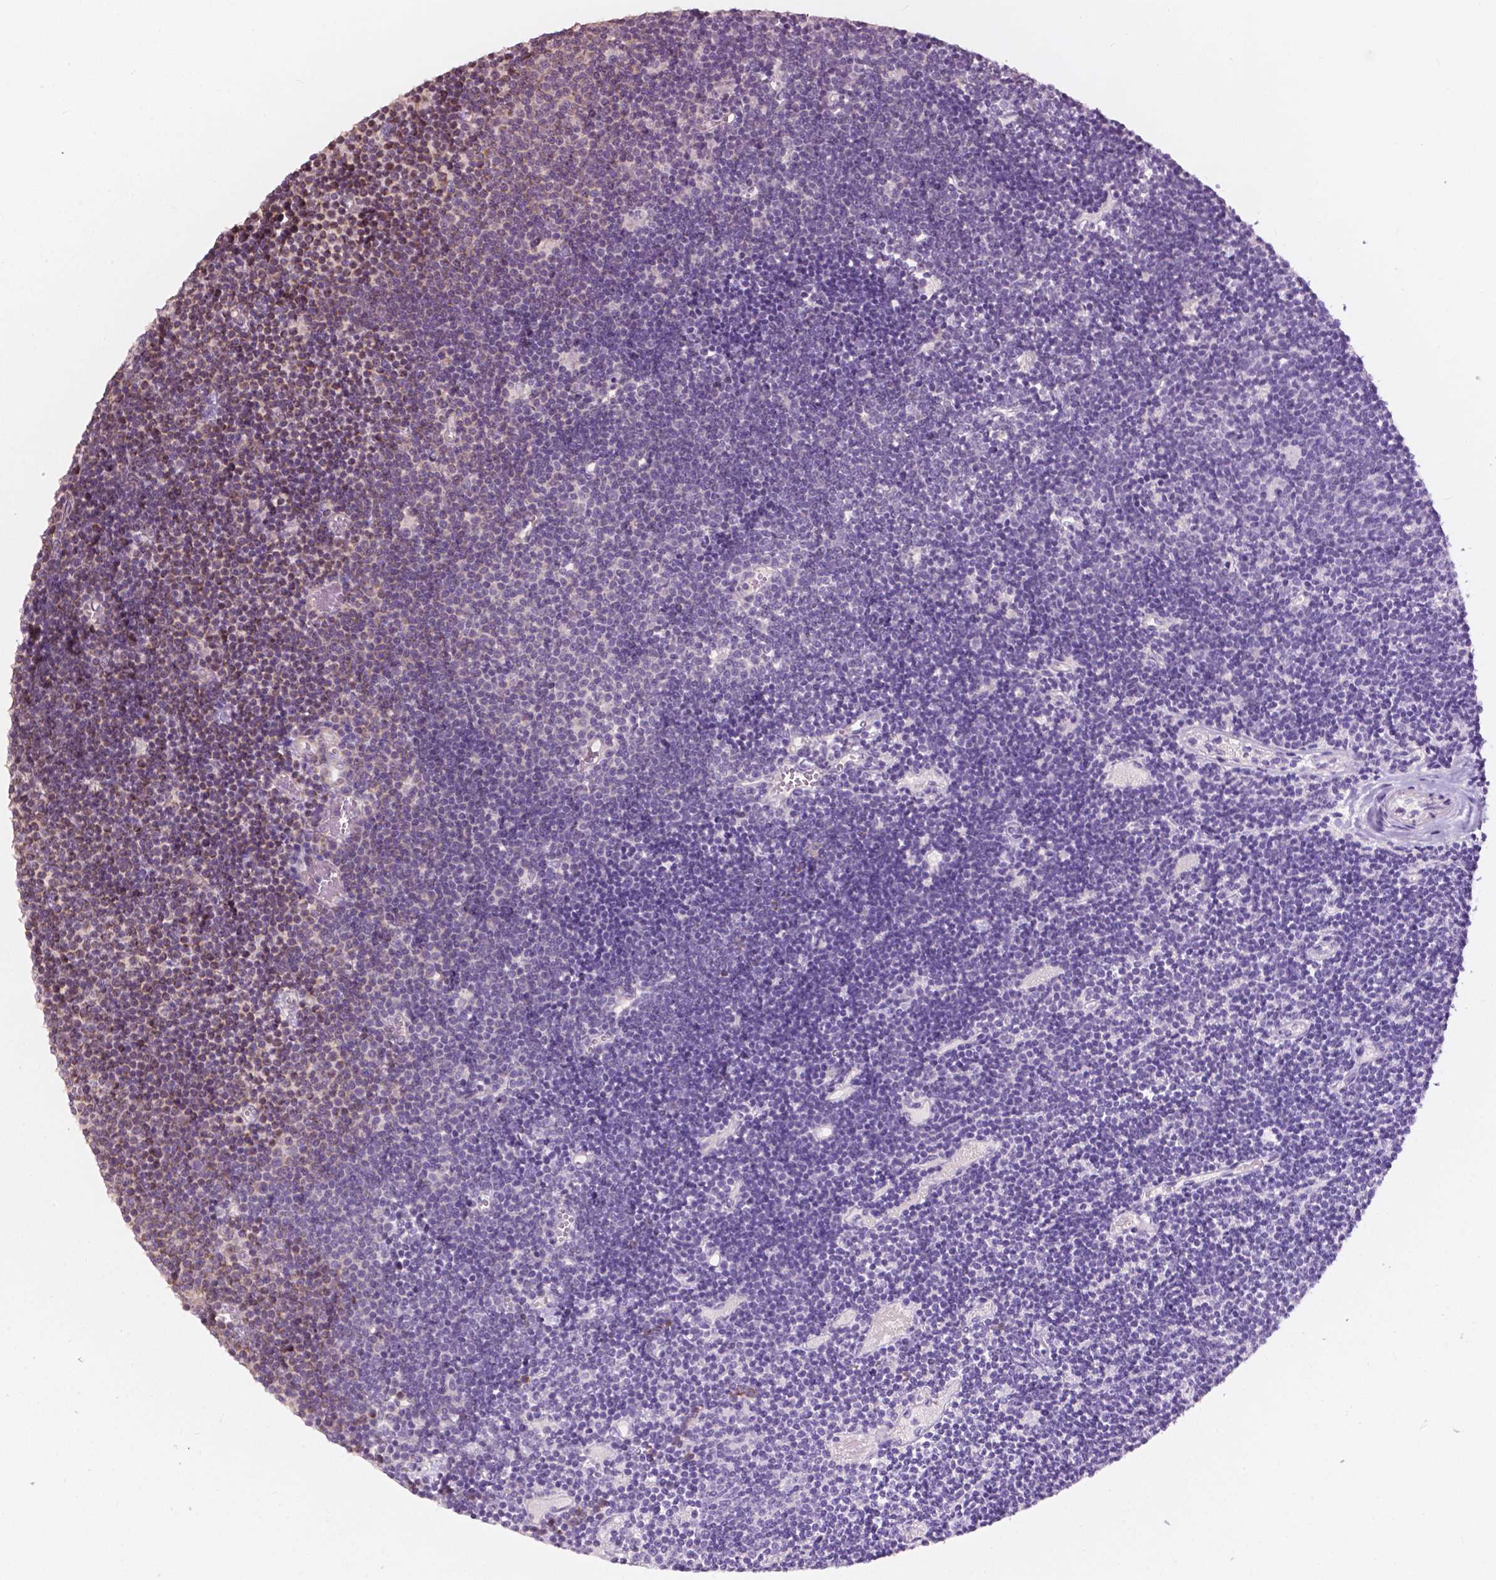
{"staining": {"intensity": "moderate", "quantity": "<25%", "location": "cytoplasmic/membranous"}, "tissue": "lymphoma", "cell_type": "Tumor cells", "image_type": "cancer", "snomed": [{"axis": "morphology", "description": "Malignant lymphoma, non-Hodgkin's type, Low grade"}, {"axis": "topography", "description": "Brain"}], "caption": "Immunohistochemical staining of human malignant lymphoma, non-Hodgkin's type (low-grade) shows low levels of moderate cytoplasmic/membranous protein positivity in approximately <25% of tumor cells.", "gene": "NDUFA10", "patient": {"sex": "female", "age": 66}}